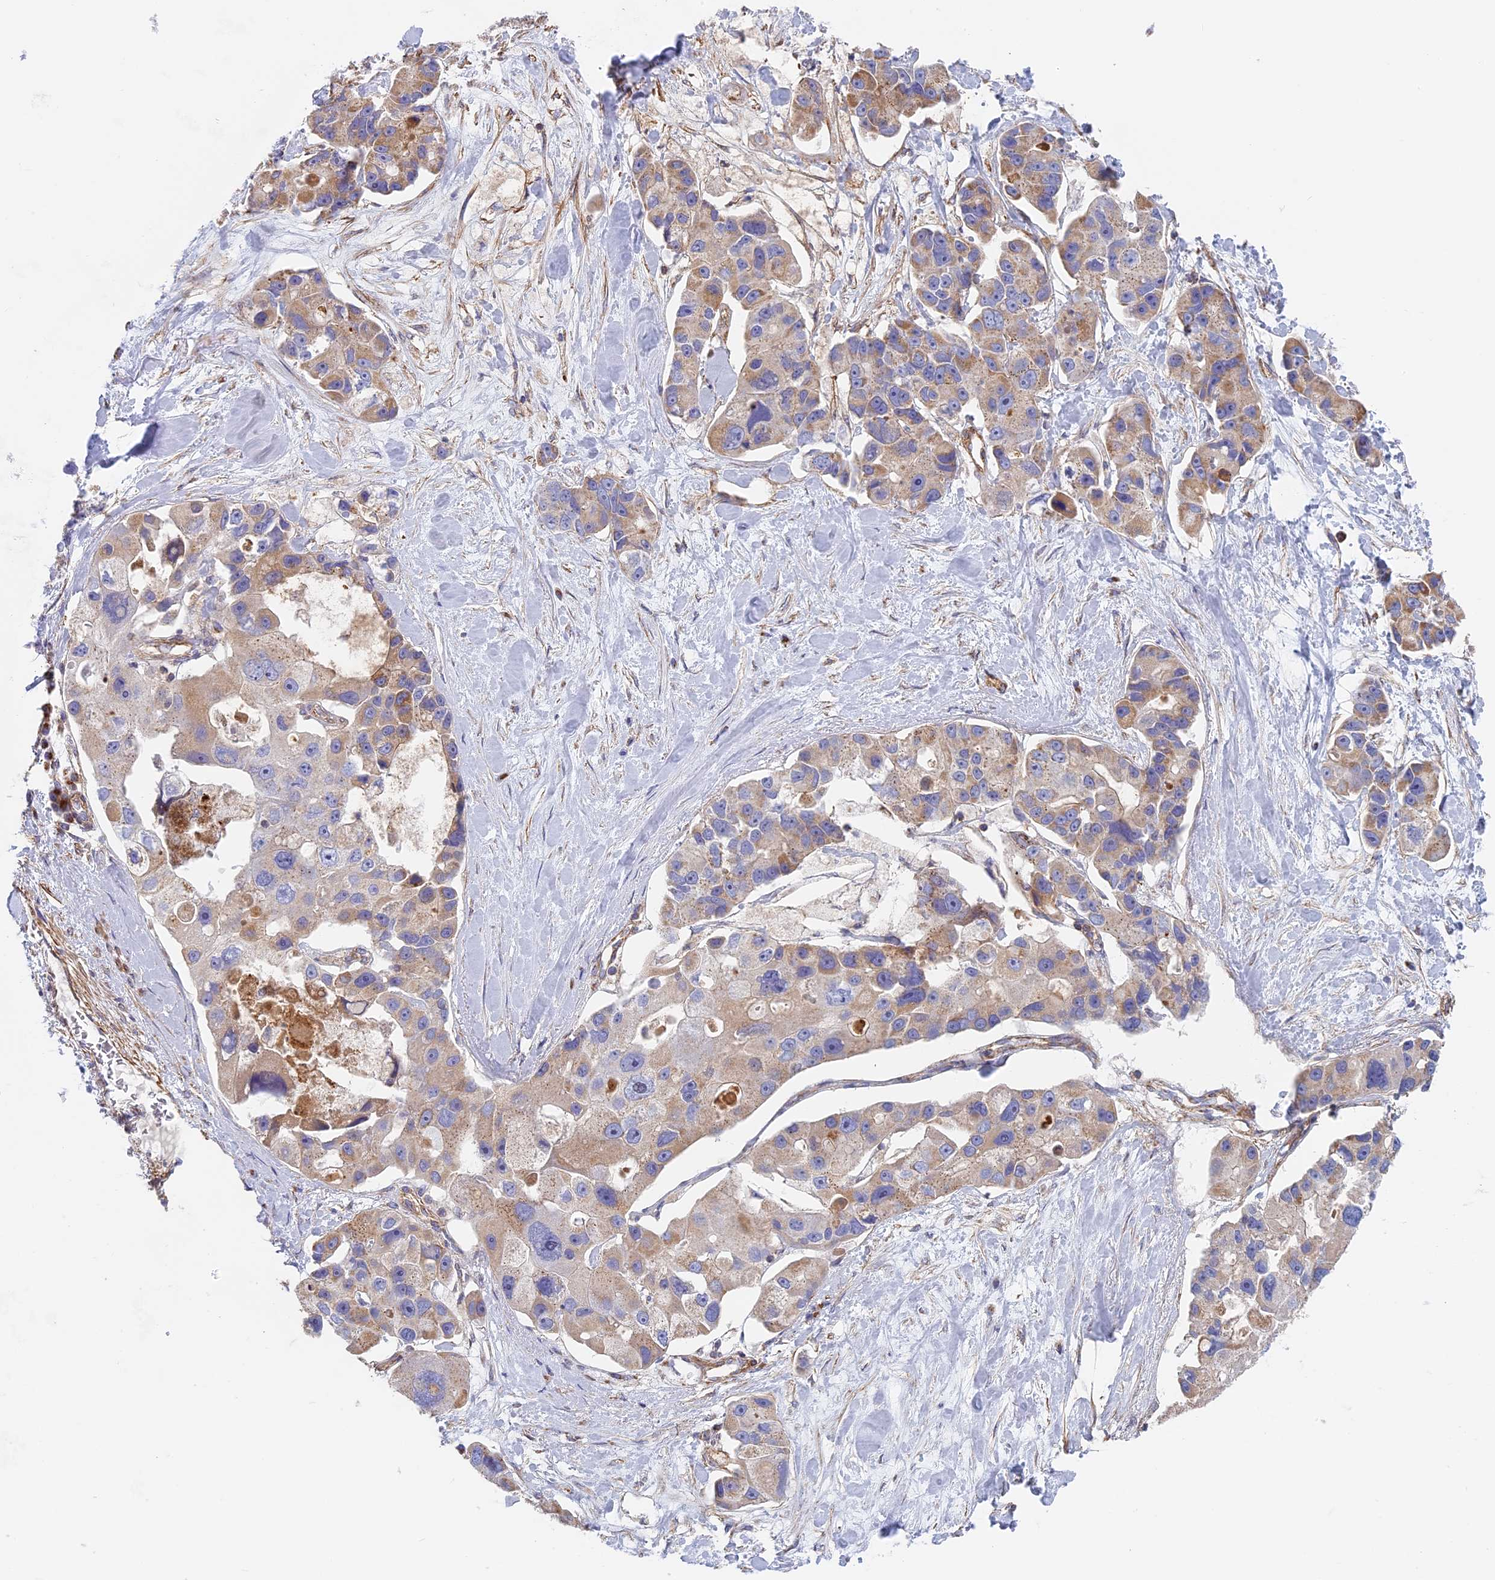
{"staining": {"intensity": "weak", "quantity": "25%-75%", "location": "cytoplasmic/membranous"}, "tissue": "lung cancer", "cell_type": "Tumor cells", "image_type": "cancer", "snomed": [{"axis": "morphology", "description": "Adenocarcinoma, NOS"}, {"axis": "topography", "description": "Lung"}], "caption": "Protein staining shows weak cytoplasmic/membranous positivity in approximately 25%-75% of tumor cells in adenocarcinoma (lung).", "gene": "DDA1", "patient": {"sex": "female", "age": 54}}